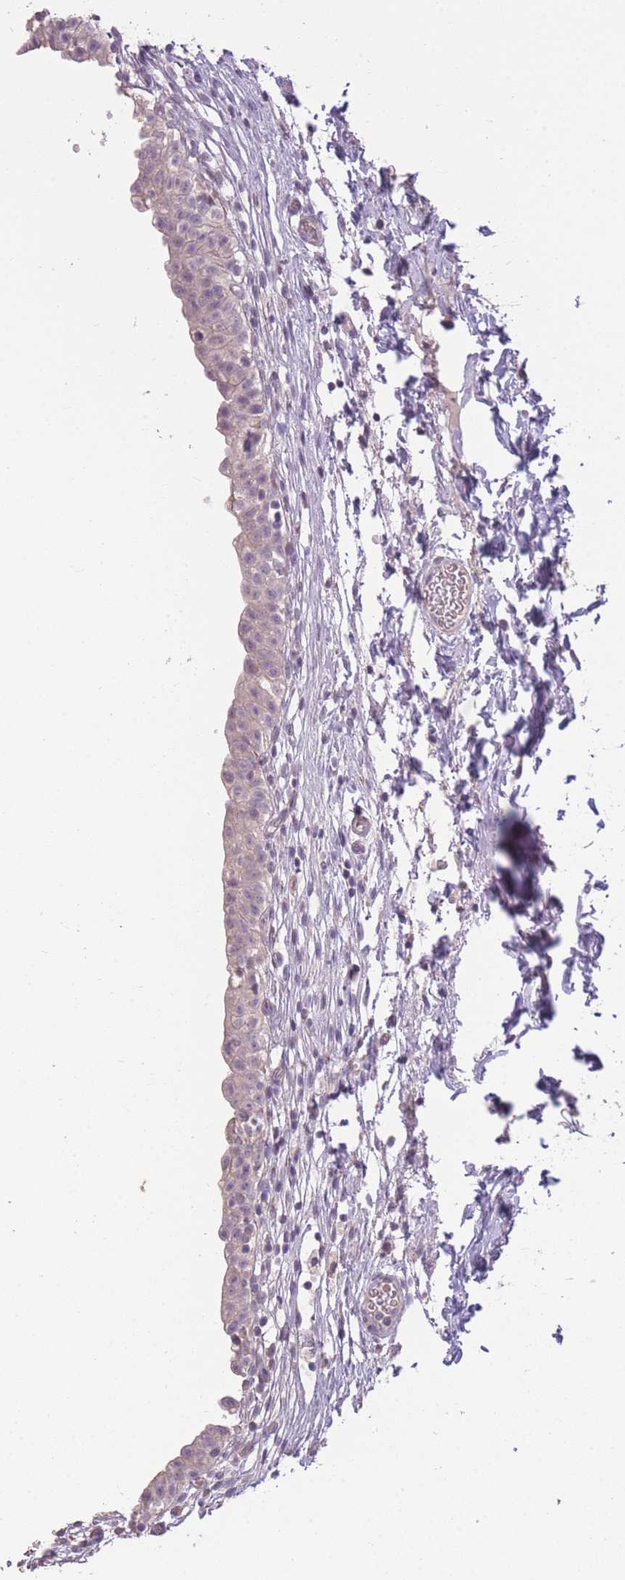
{"staining": {"intensity": "negative", "quantity": "none", "location": "none"}, "tissue": "urinary bladder", "cell_type": "Urothelial cells", "image_type": "normal", "snomed": [{"axis": "morphology", "description": "Normal tissue, NOS"}, {"axis": "topography", "description": "Urinary bladder"}, {"axis": "topography", "description": "Peripheral nerve tissue"}], "caption": "Immunohistochemistry (IHC) image of benign urinary bladder: urinary bladder stained with DAB (3,3'-diaminobenzidine) displays no significant protein positivity in urothelial cells.", "gene": "ZBTB24", "patient": {"sex": "male", "age": 55}}